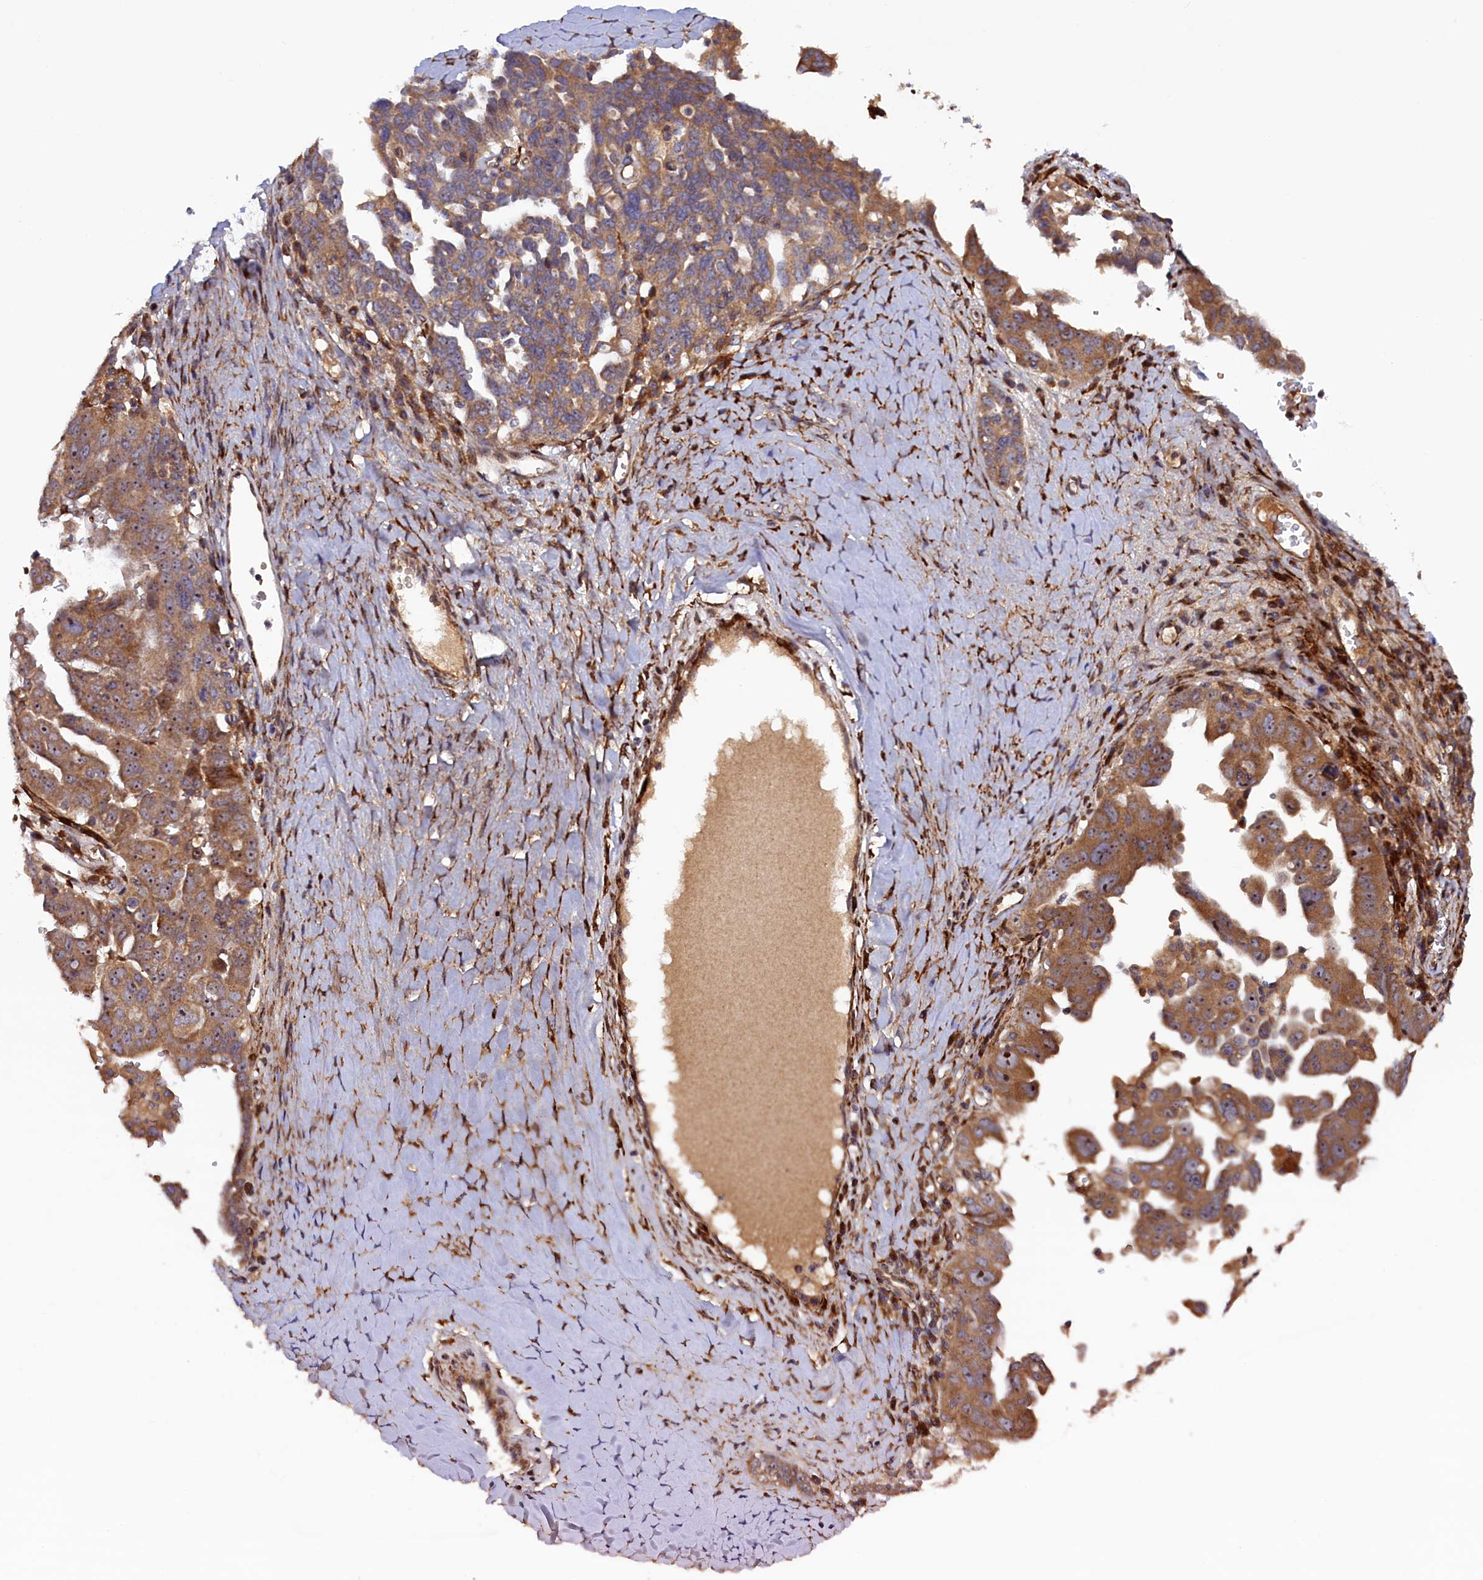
{"staining": {"intensity": "moderate", "quantity": ">75%", "location": "cytoplasmic/membranous,nuclear"}, "tissue": "ovarian cancer", "cell_type": "Tumor cells", "image_type": "cancer", "snomed": [{"axis": "morphology", "description": "Carcinoma, endometroid"}, {"axis": "topography", "description": "Ovary"}], "caption": "This histopathology image demonstrates ovarian endometroid carcinoma stained with IHC to label a protein in brown. The cytoplasmic/membranous and nuclear of tumor cells show moderate positivity for the protein. Nuclei are counter-stained blue.", "gene": "ARRDC4", "patient": {"sex": "female", "age": 62}}